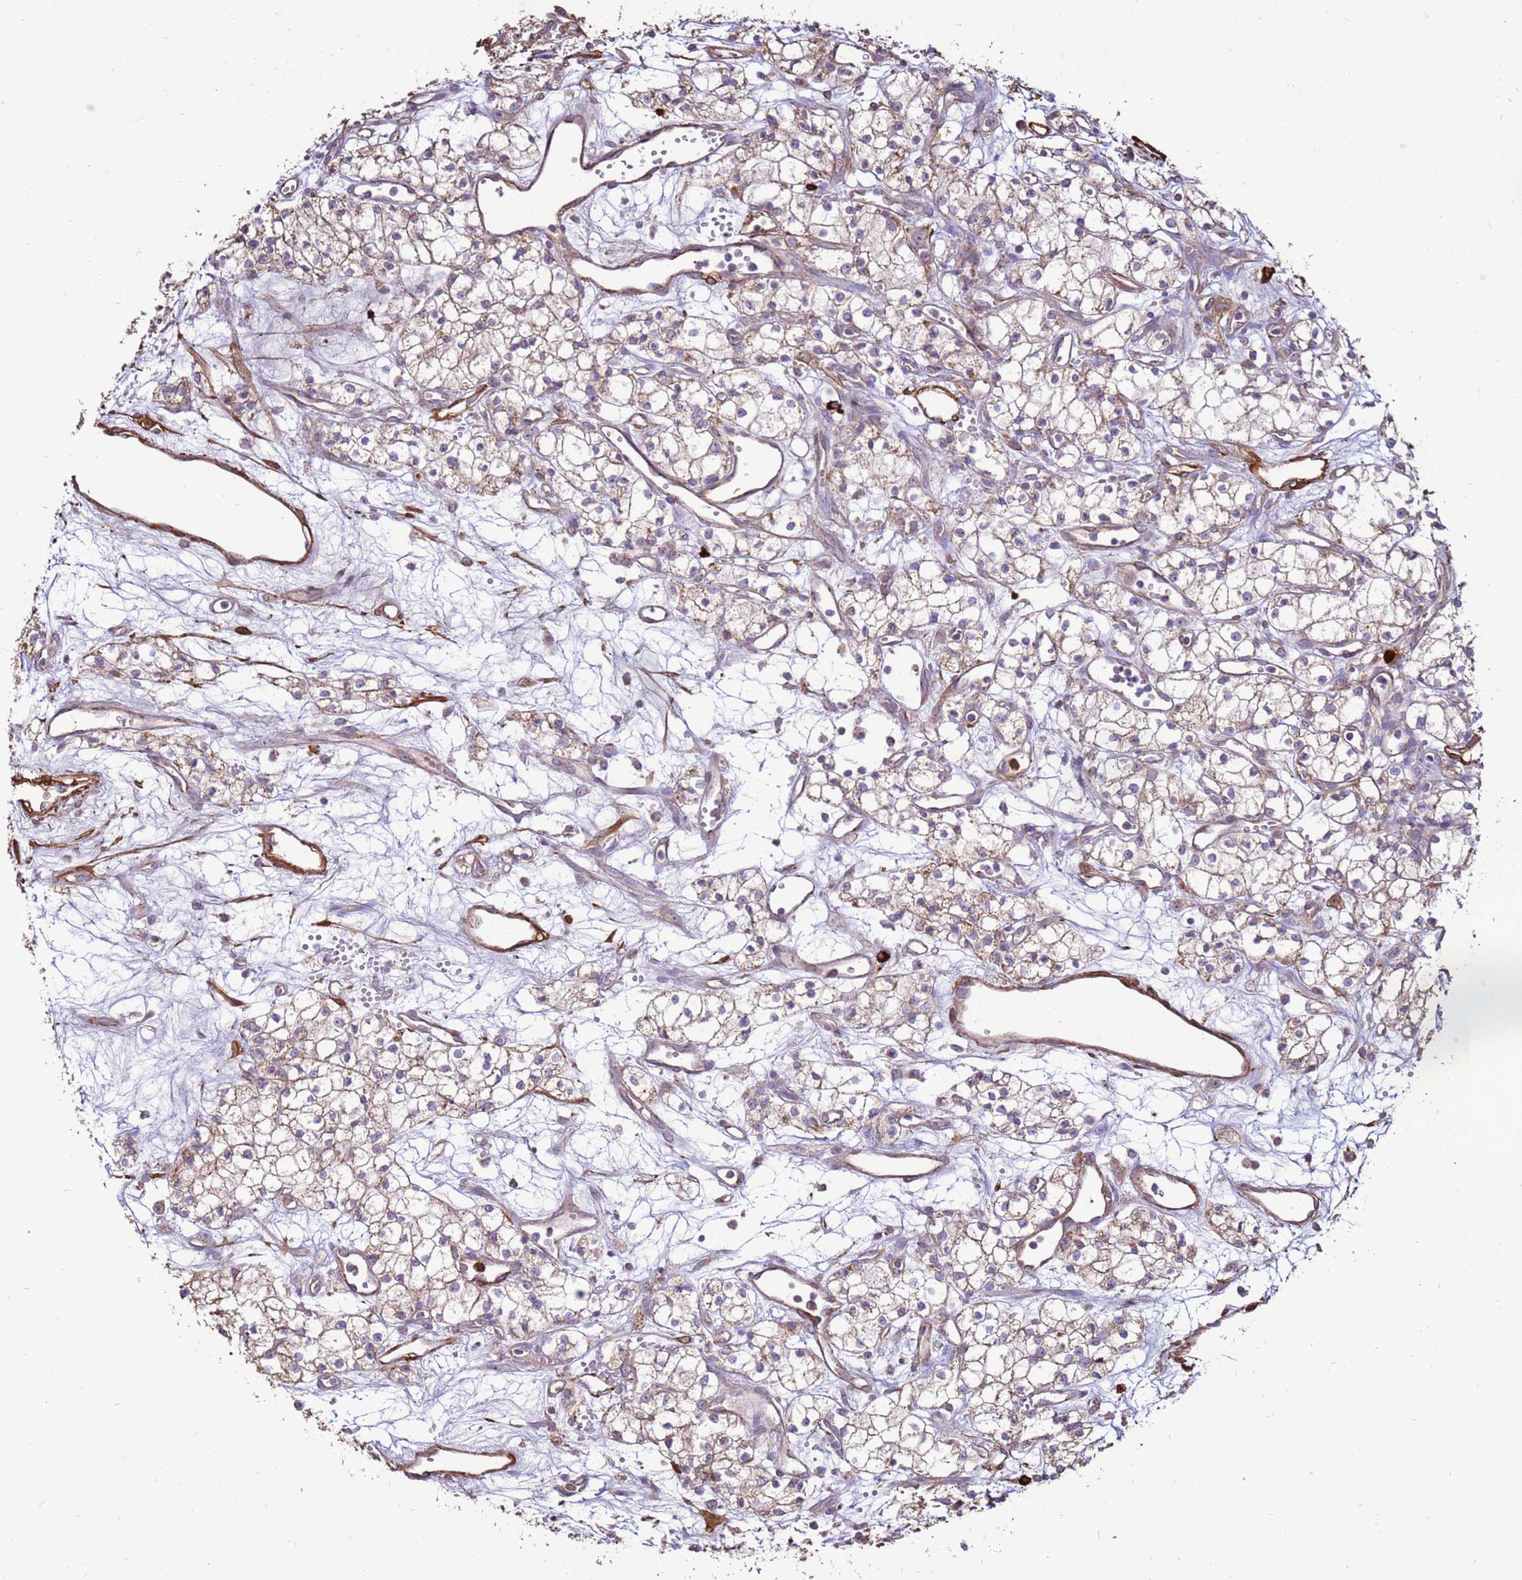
{"staining": {"intensity": "negative", "quantity": "none", "location": "none"}, "tissue": "renal cancer", "cell_type": "Tumor cells", "image_type": "cancer", "snomed": [{"axis": "morphology", "description": "Adenocarcinoma, NOS"}, {"axis": "topography", "description": "Kidney"}], "caption": "This is an IHC photomicrograph of adenocarcinoma (renal). There is no positivity in tumor cells.", "gene": "DDX59", "patient": {"sex": "male", "age": 59}}